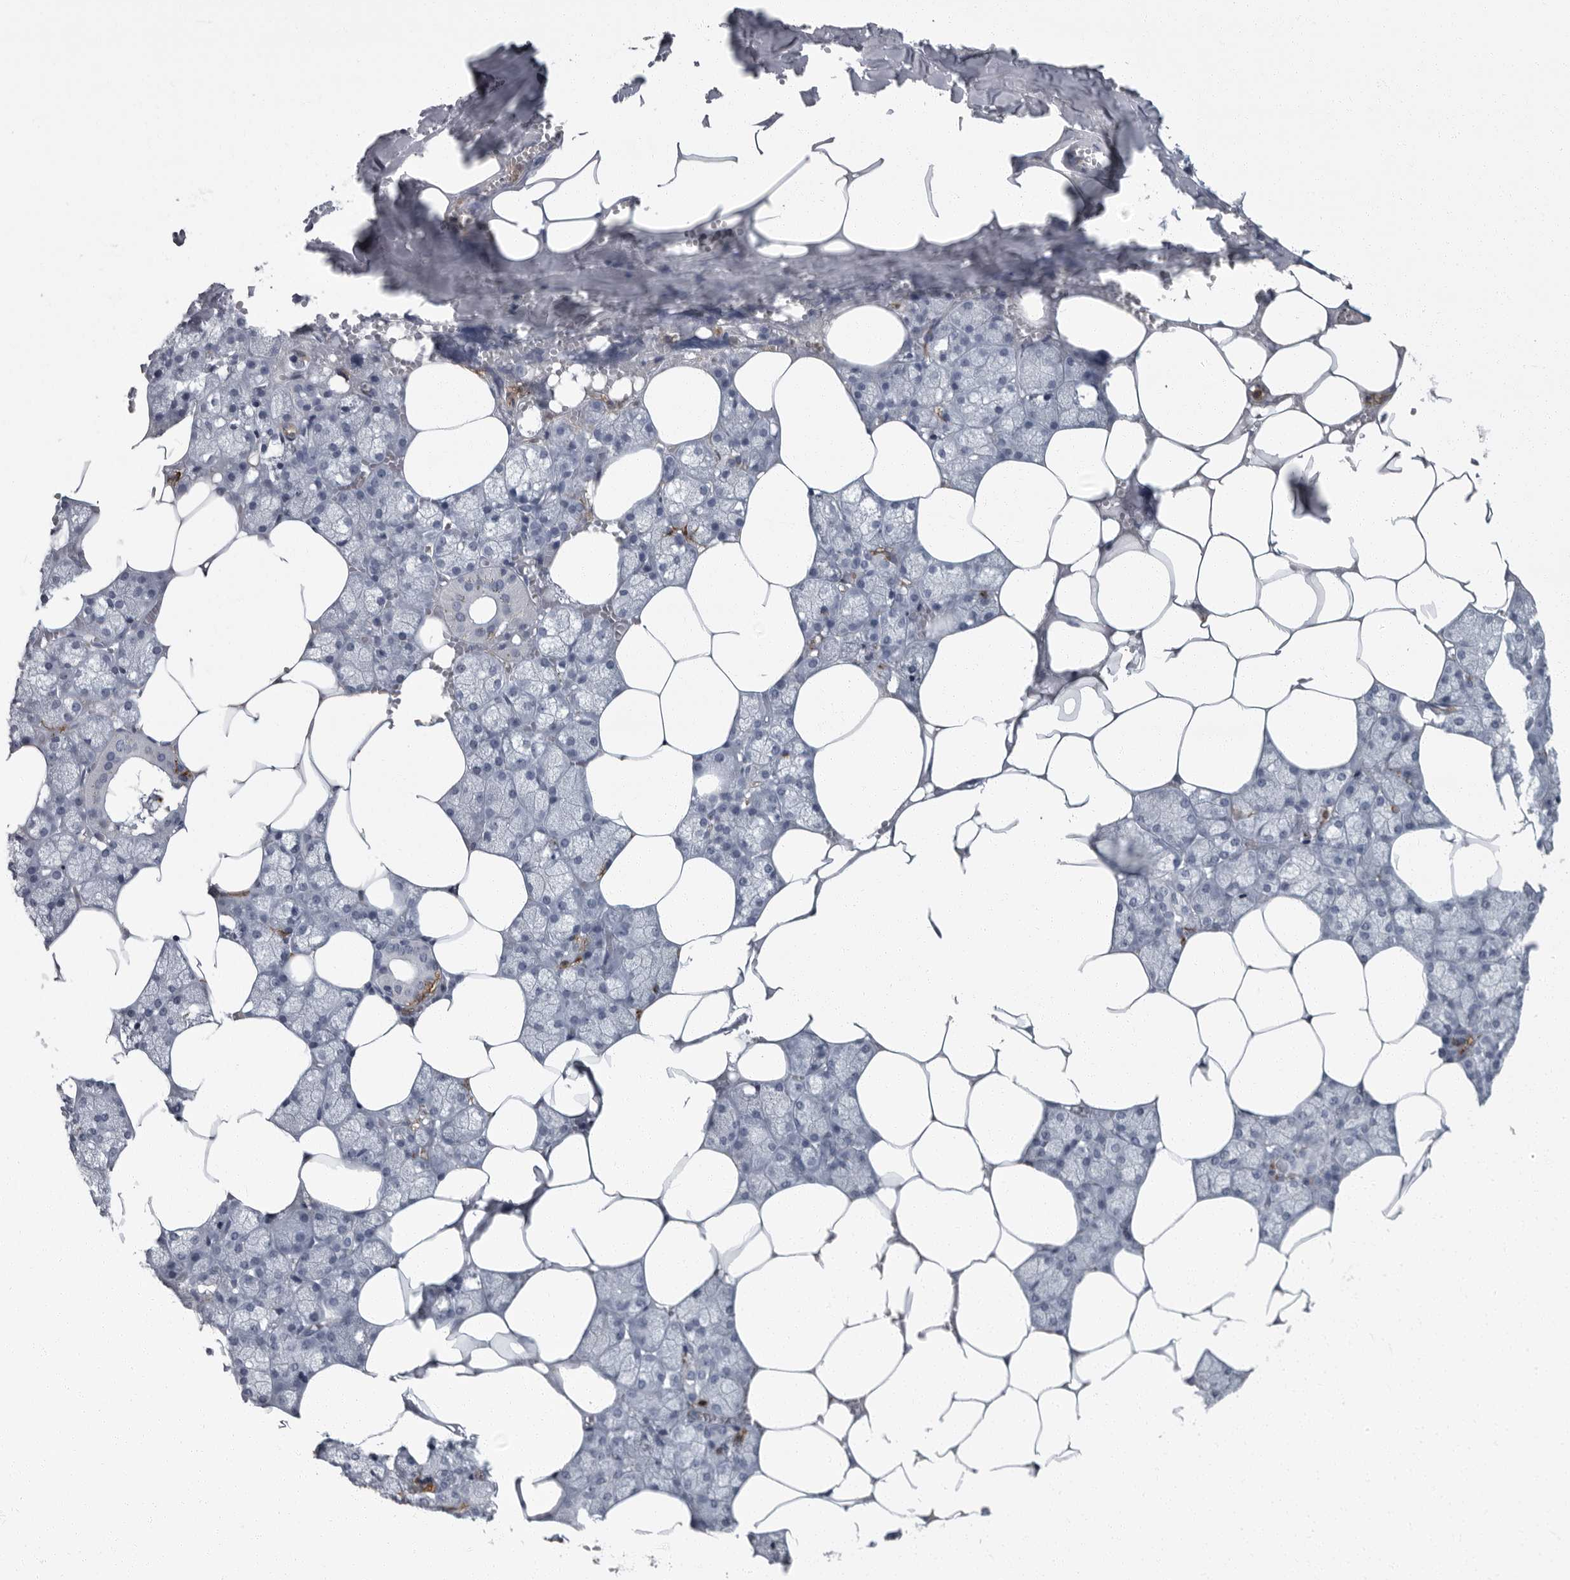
{"staining": {"intensity": "negative", "quantity": "none", "location": "none"}, "tissue": "salivary gland", "cell_type": "Glandular cells", "image_type": "normal", "snomed": [{"axis": "morphology", "description": "Normal tissue, NOS"}, {"axis": "topography", "description": "Salivary gland"}], "caption": "The micrograph demonstrates no significant staining in glandular cells of salivary gland.", "gene": "FCER1G", "patient": {"sex": "male", "age": 62}}